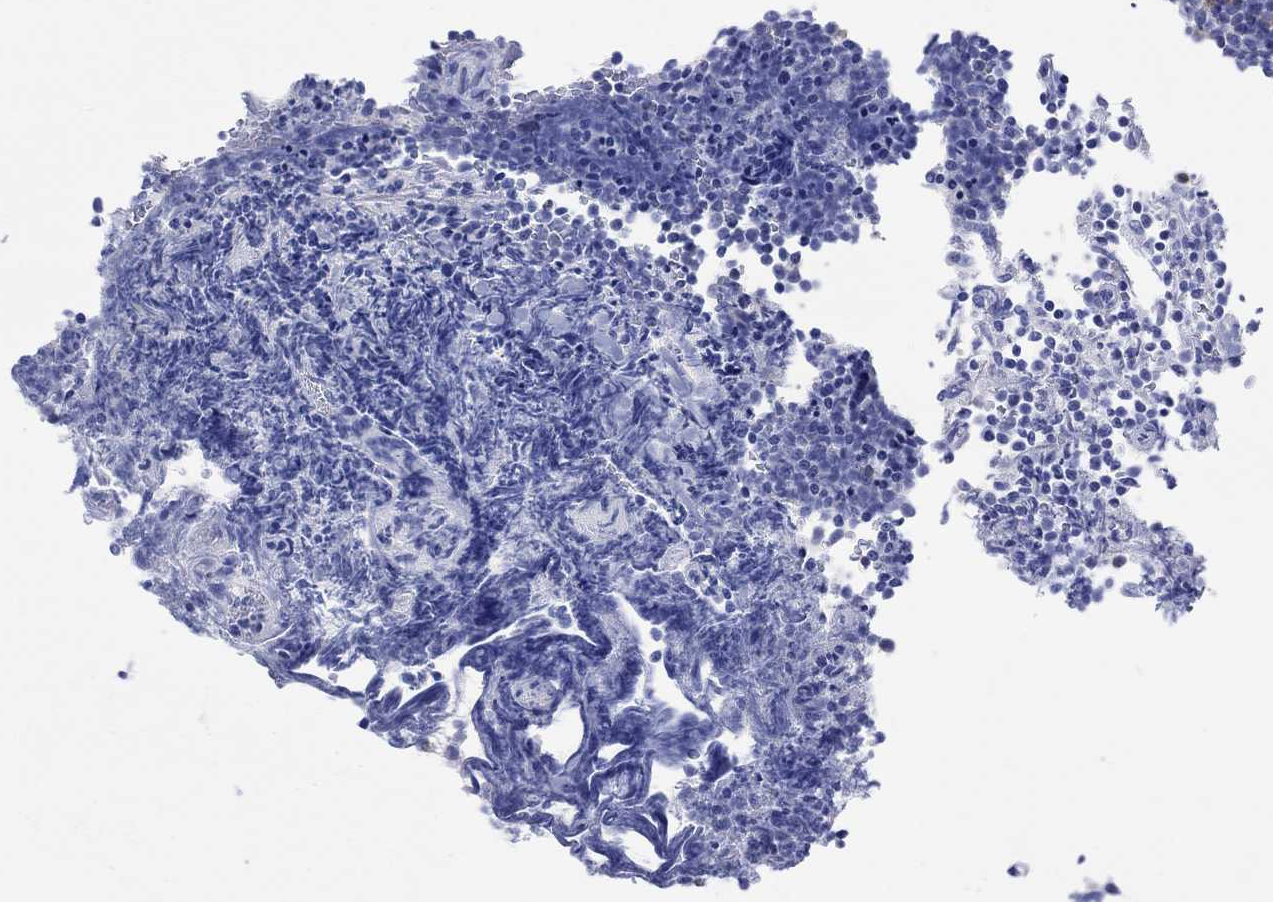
{"staining": {"intensity": "negative", "quantity": "none", "location": "none"}, "tissue": "lymphoma", "cell_type": "Tumor cells", "image_type": "cancer", "snomed": [{"axis": "morphology", "description": "Malignant lymphoma, non-Hodgkin's type, Low grade"}, {"axis": "topography", "description": "Brain"}], "caption": "Immunohistochemical staining of malignant lymphoma, non-Hodgkin's type (low-grade) exhibits no significant expression in tumor cells.", "gene": "P2RY6", "patient": {"sex": "female", "age": 66}}